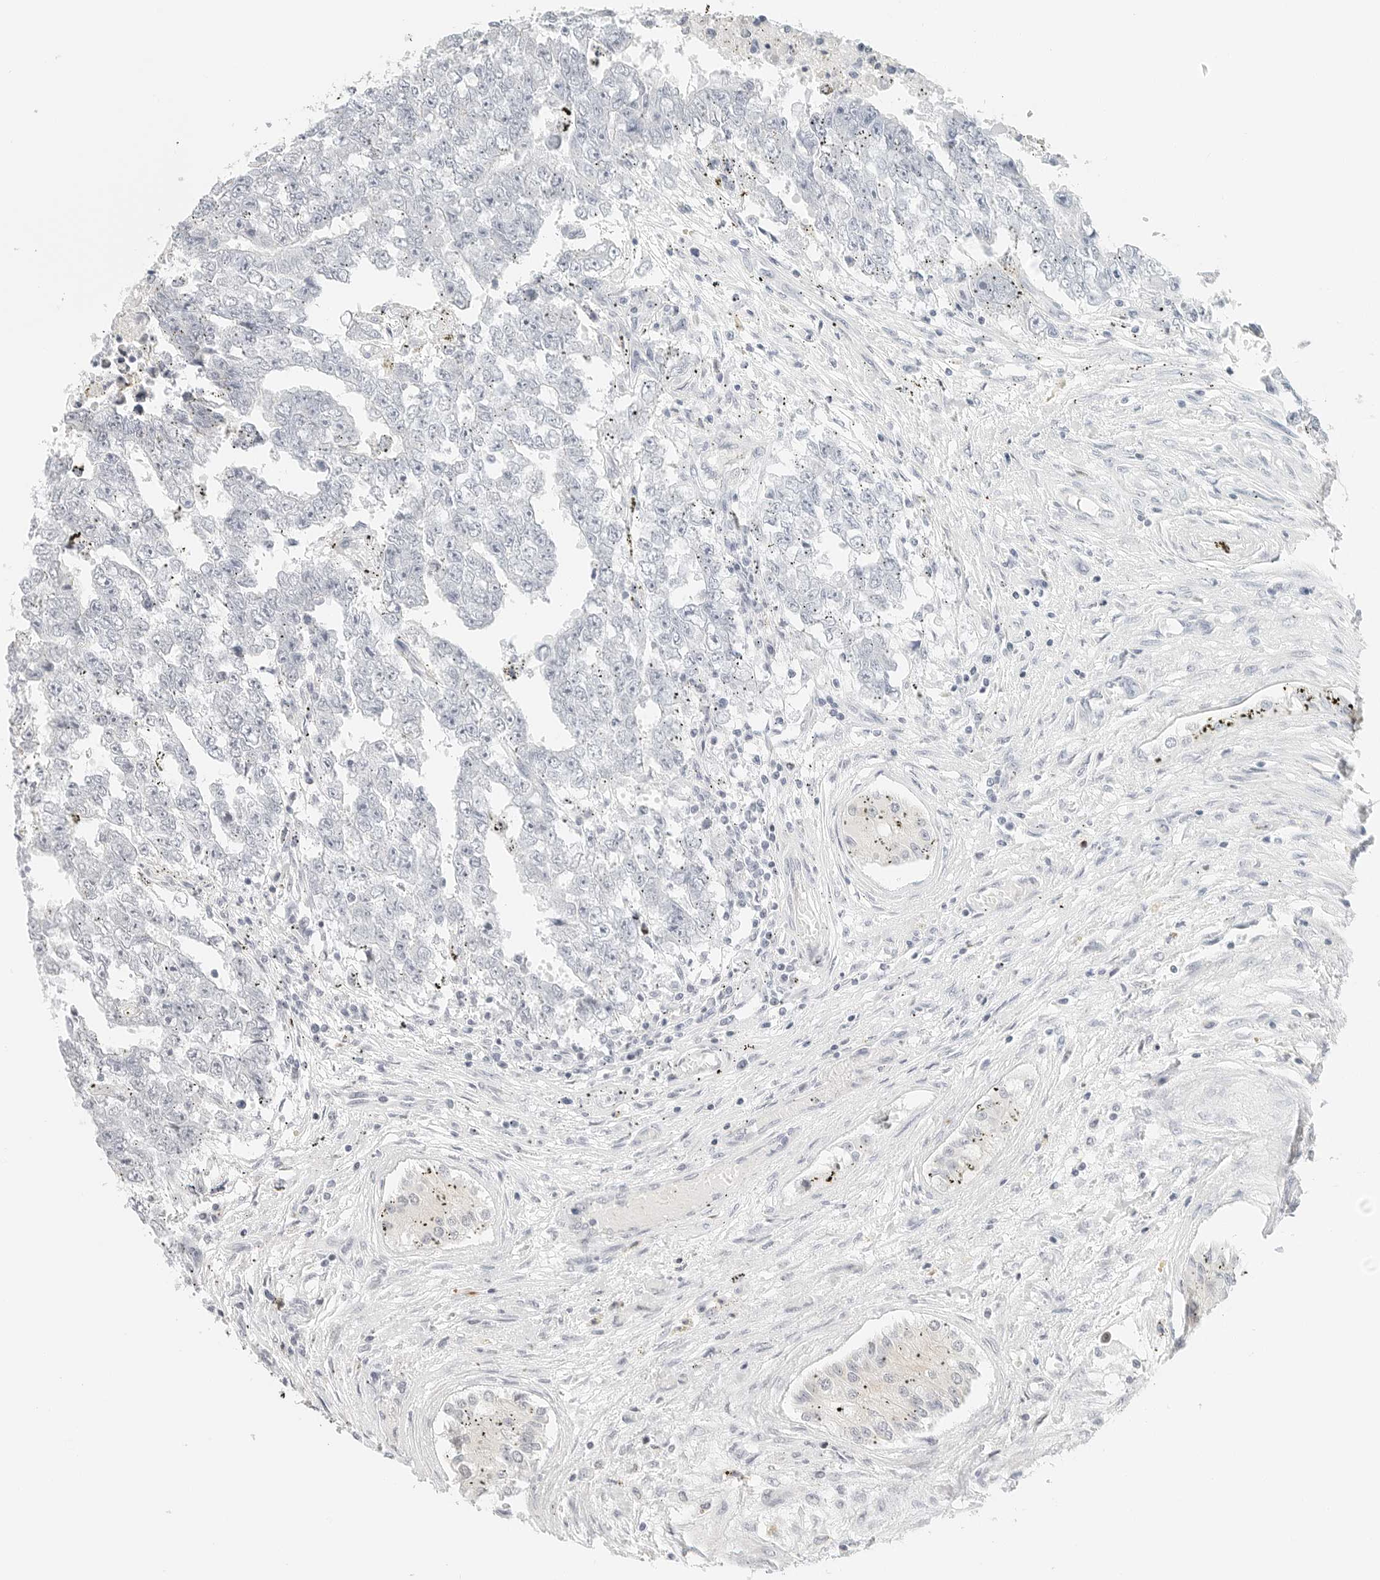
{"staining": {"intensity": "negative", "quantity": "none", "location": "none"}, "tissue": "testis cancer", "cell_type": "Tumor cells", "image_type": "cancer", "snomed": [{"axis": "morphology", "description": "Carcinoma, Embryonal, NOS"}, {"axis": "topography", "description": "Testis"}], "caption": "Testis cancer (embryonal carcinoma) stained for a protein using immunohistochemistry demonstrates no expression tumor cells.", "gene": "PARP10", "patient": {"sex": "male", "age": 25}}